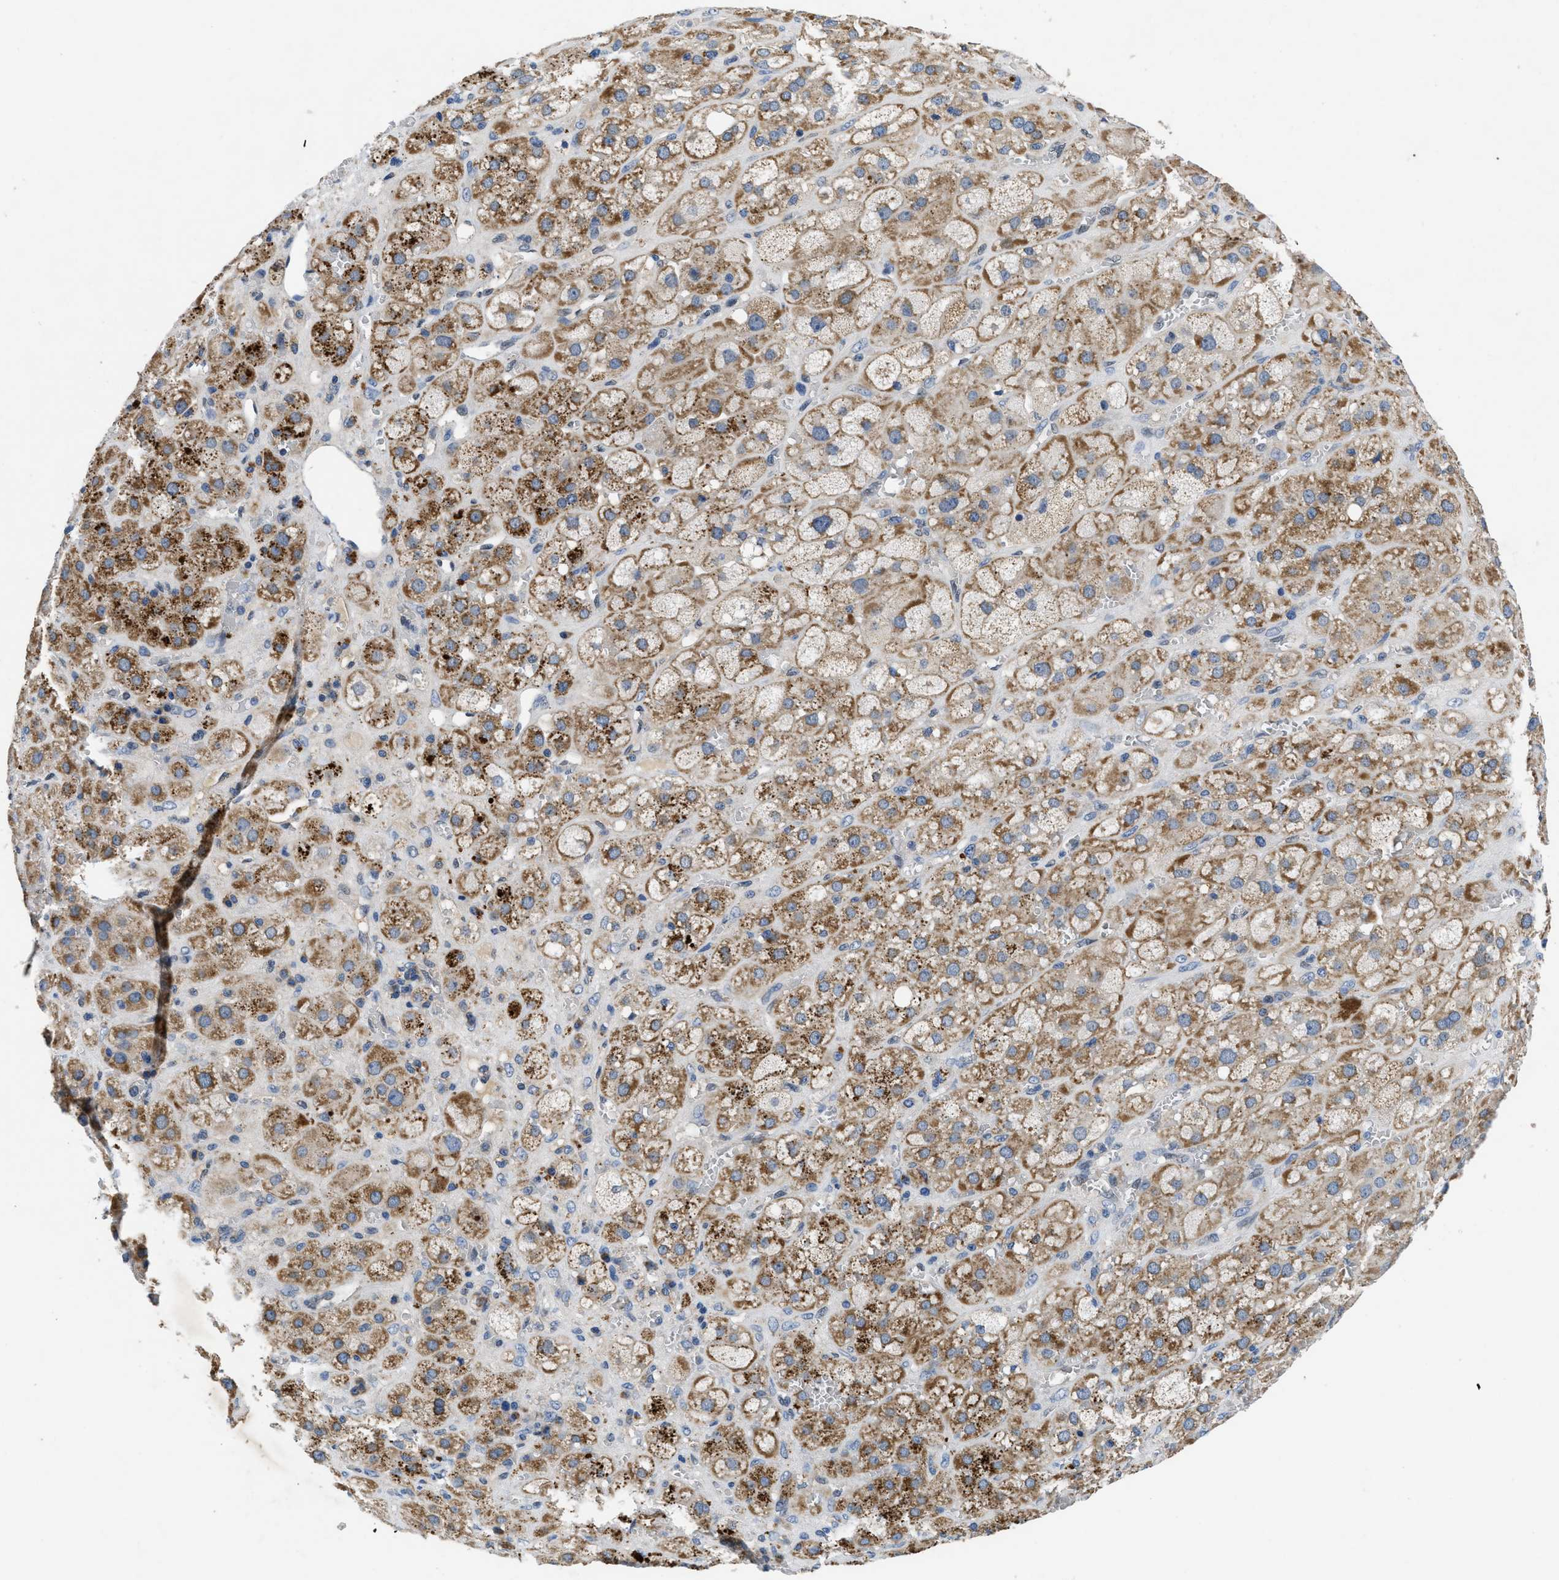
{"staining": {"intensity": "moderate", "quantity": ">75%", "location": "cytoplasmic/membranous"}, "tissue": "adrenal gland", "cell_type": "Glandular cells", "image_type": "normal", "snomed": [{"axis": "morphology", "description": "Normal tissue, NOS"}, {"axis": "topography", "description": "Adrenal gland"}], "caption": "Benign adrenal gland was stained to show a protein in brown. There is medium levels of moderate cytoplasmic/membranous staining in about >75% of glandular cells. The staining was performed using DAB (3,3'-diaminobenzidine) to visualize the protein expression in brown, while the nuclei were stained in blue with hematoxylin (Magnification: 20x).", "gene": "PNKD", "patient": {"sex": "female", "age": 47}}